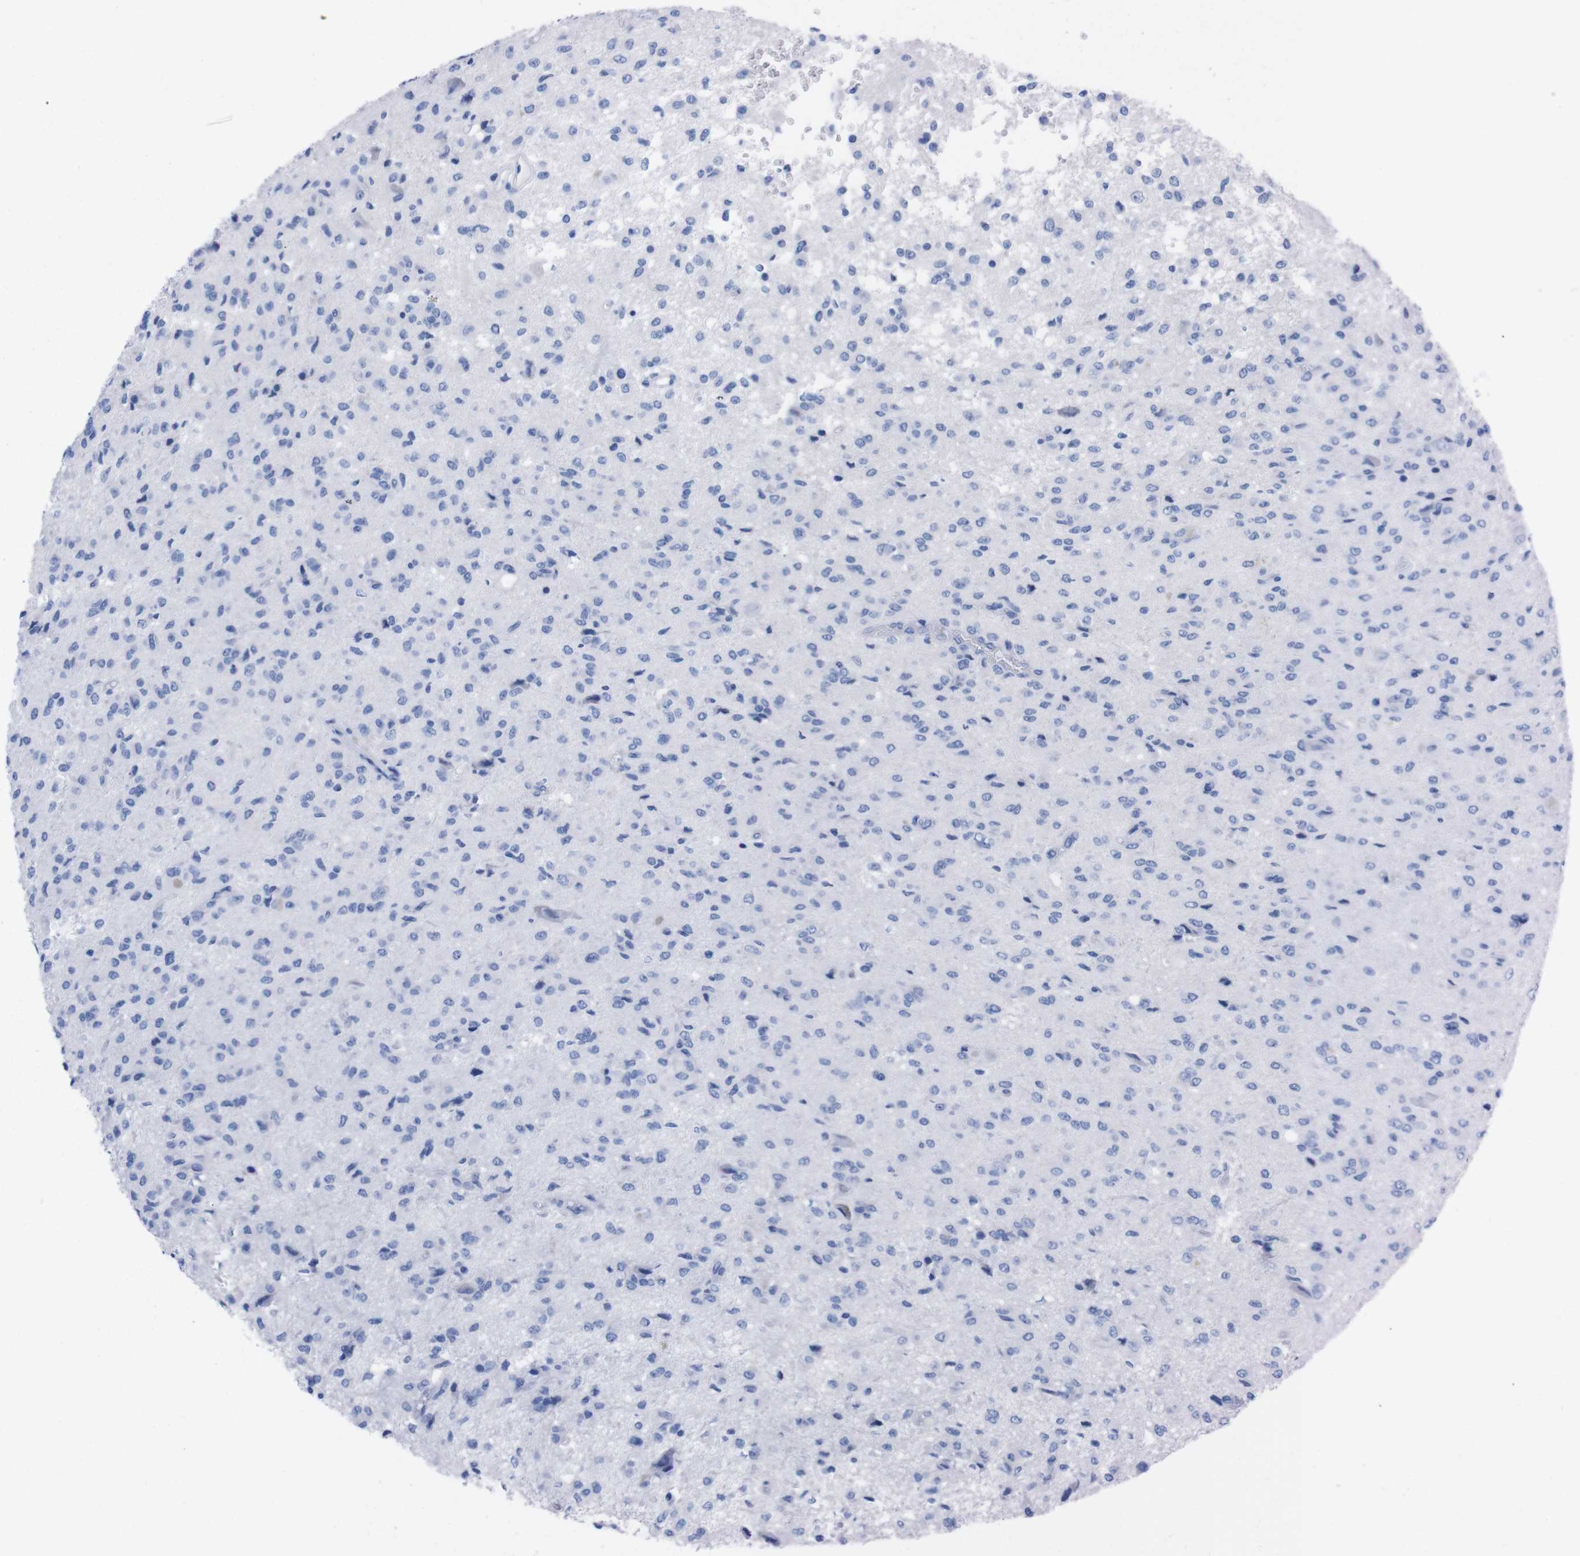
{"staining": {"intensity": "negative", "quantity": "none", "location": "none"}, "tissue": "glioma", "cell_type": "Tumor cells", "image_type": "cancer", "snomed": [{"axis": "morphology", "description": "Glioma, malignant, High grade"}, {"axis": "topography", "description": "Brain"}], "caption": "Histopathology image shows no protein staining in tumor cells of malignant high-grade glioma tissue.", "gene": "TMEM243", "patient": {"sex": "female", "age": 59}}